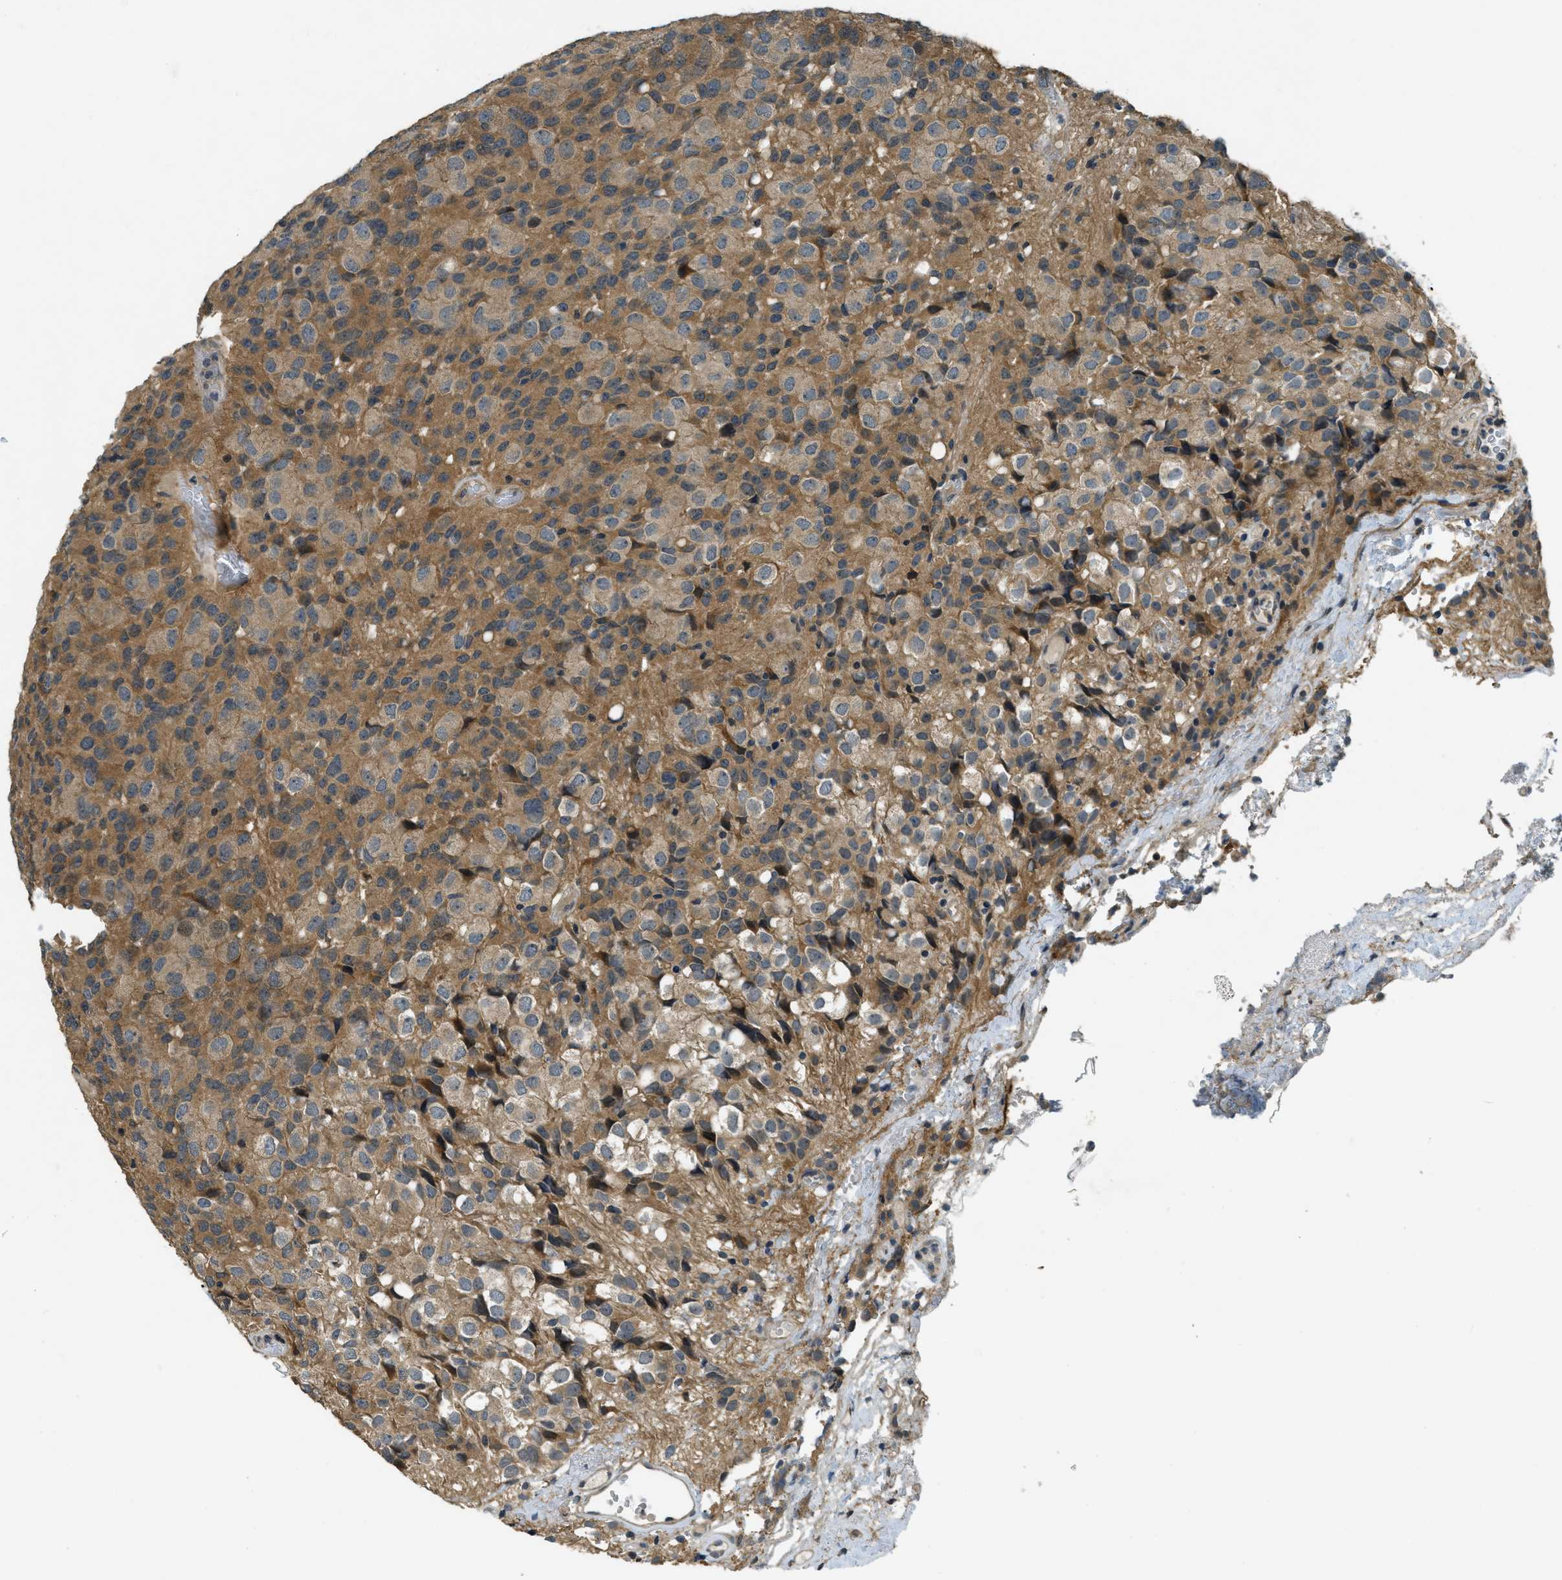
{"staining": {"intensity": "moderate", "quantity": "25%-75%", "location": "cytoplasmic/membranous"}, "tissue": "glioma", "cell_type": "Tumor cells", "image_type": "cancer", "snomed": [{"axis": "morphology", "description": "Glioma, malignant, High grade"}, {"axis": "topography", "description": "Brain"}], "caption": "IHC photomicrograph of neoplastic tissue: human glioma stained using IHC exhibits medium levels of moderate protein expression localized specifically in the cytoplasmic/membranous of tumor cells, appearing as a cytoplasmic/membranous brown color.", "gene": "CDKN2C", "patient": {"sex": "male", "age": 32}}